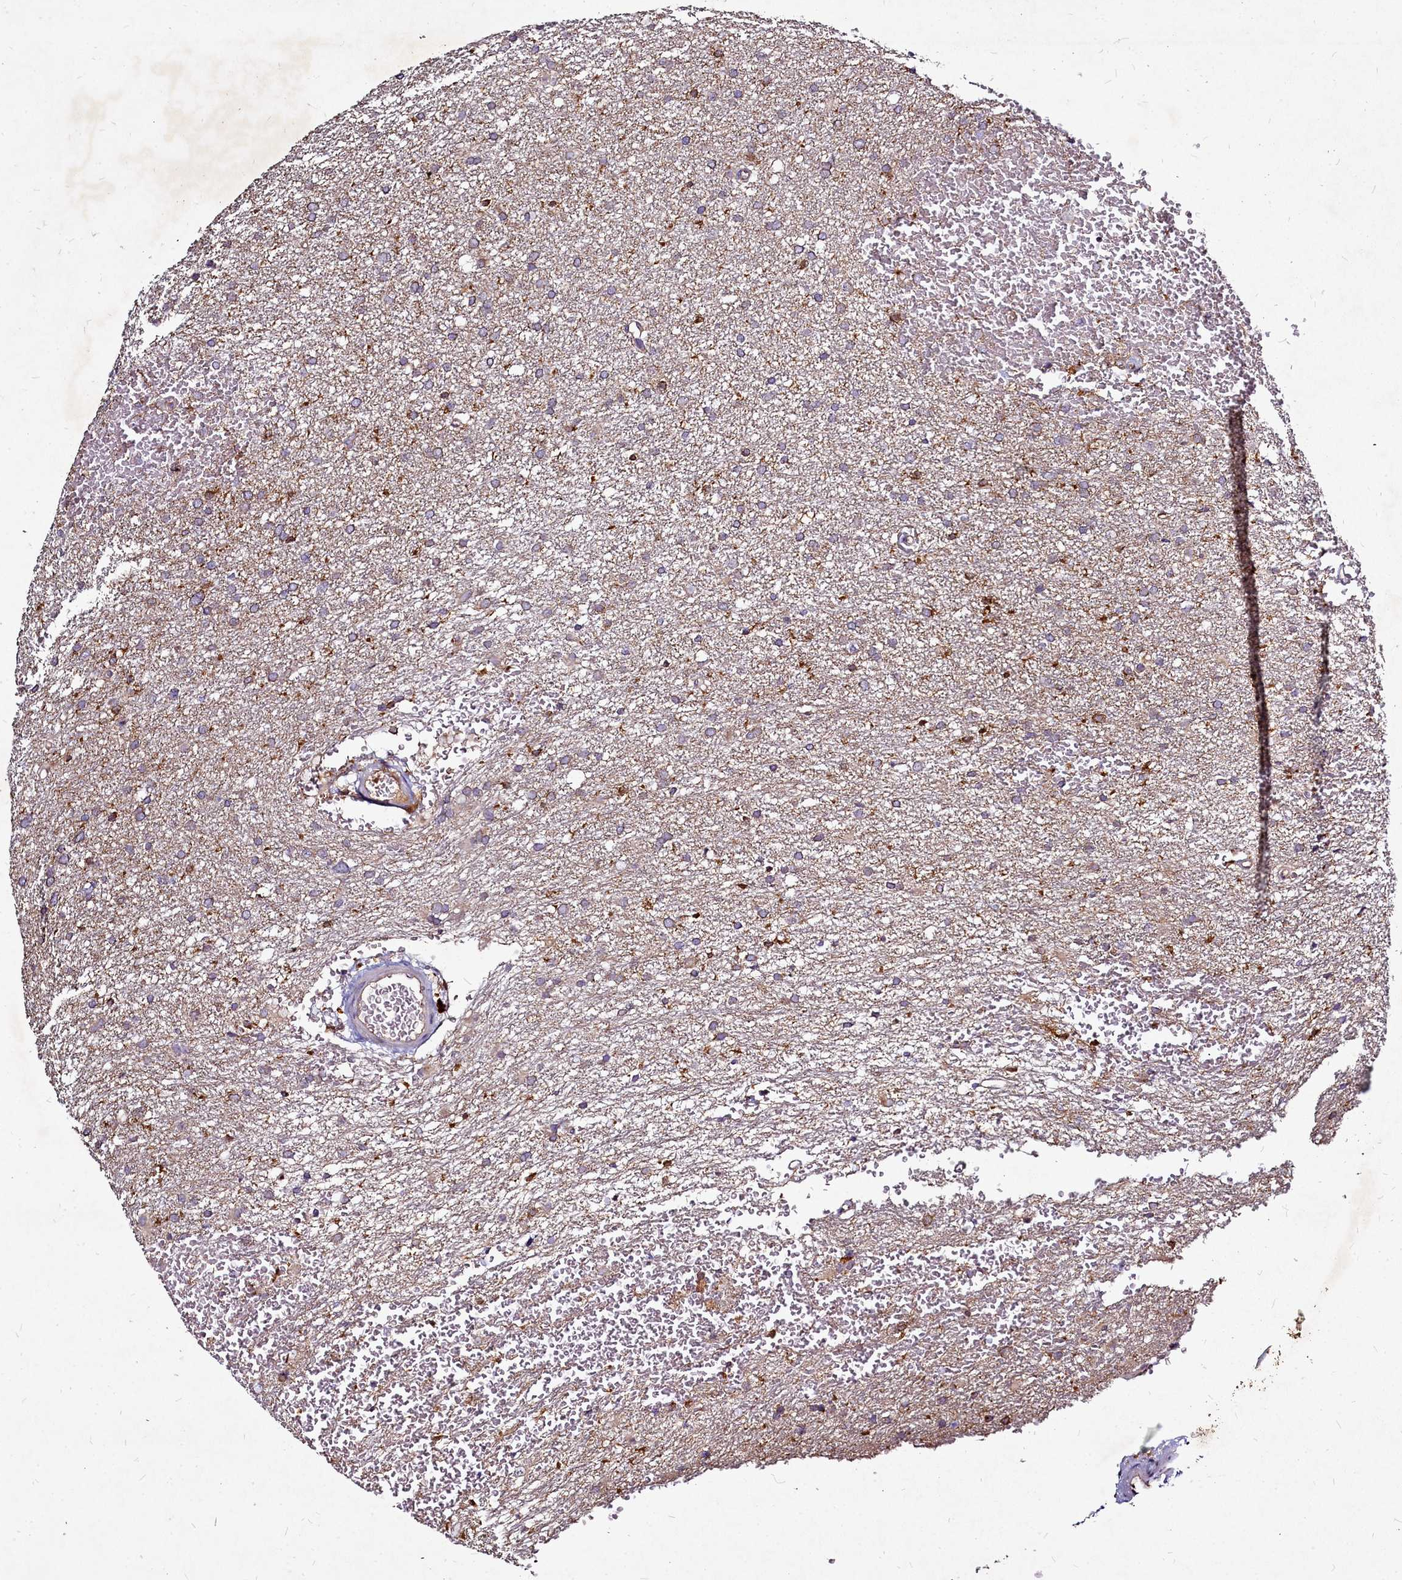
{"staining": {"intensity": "weak", "quantity": ">75%", "location": "cytoplasmic/membranous"}, "tissue": "glioma", "cell_type": "Tumor cells", "image_type": "cancer", "snomed": [{"axis": "morphology", "description": "Glioma, malignant, High grade"}, {"axis": "topography", "description": "Cerebral cortex"}], "caption": "Immunohistochemical staining of human high-grade glioma (malignant) demonstrates weak cytoplasmic/membranous protein staining in approximately >75% of tumor cells.", "gene": "NCKAP1L", "patient": {"sex": "female", "age": 36}}